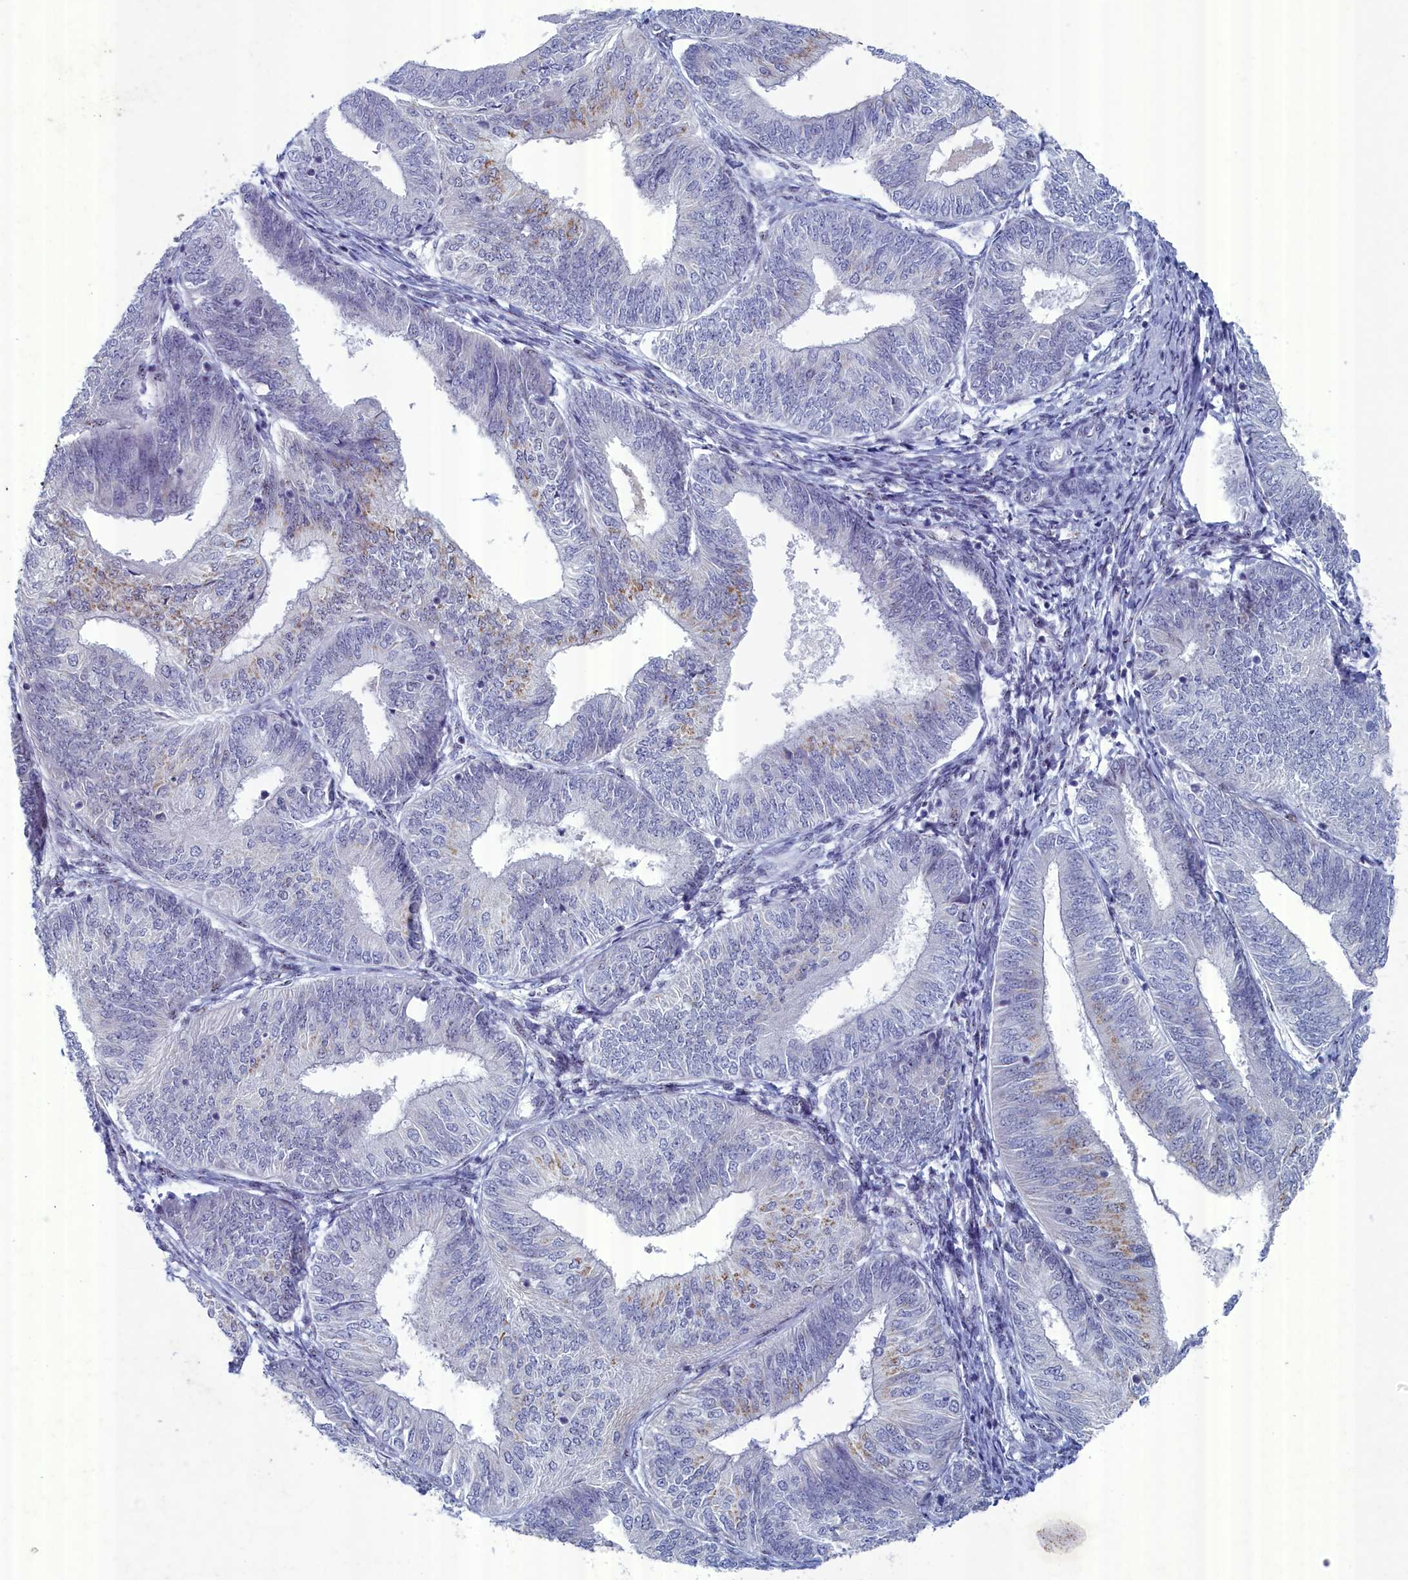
{"staining": {"intensity": "weak", "quantity": "<25%", "location": "cytoplasmic/membranous,nuclear"}, "tissue": "endometrial cancer", "cell_type": "Tumor cells", "image_type": "cancer", "snomed": [{"axis": "morphology", "description": "Adenocarcinoma, NOS"}, {"axis": "topography", "description": "Endometrium"}], "caption": "IHC of endometrial cancer shows no positivity in tumor cells.", "gene": "WDR76", "patient": {"sex": "female", "age": 58}}